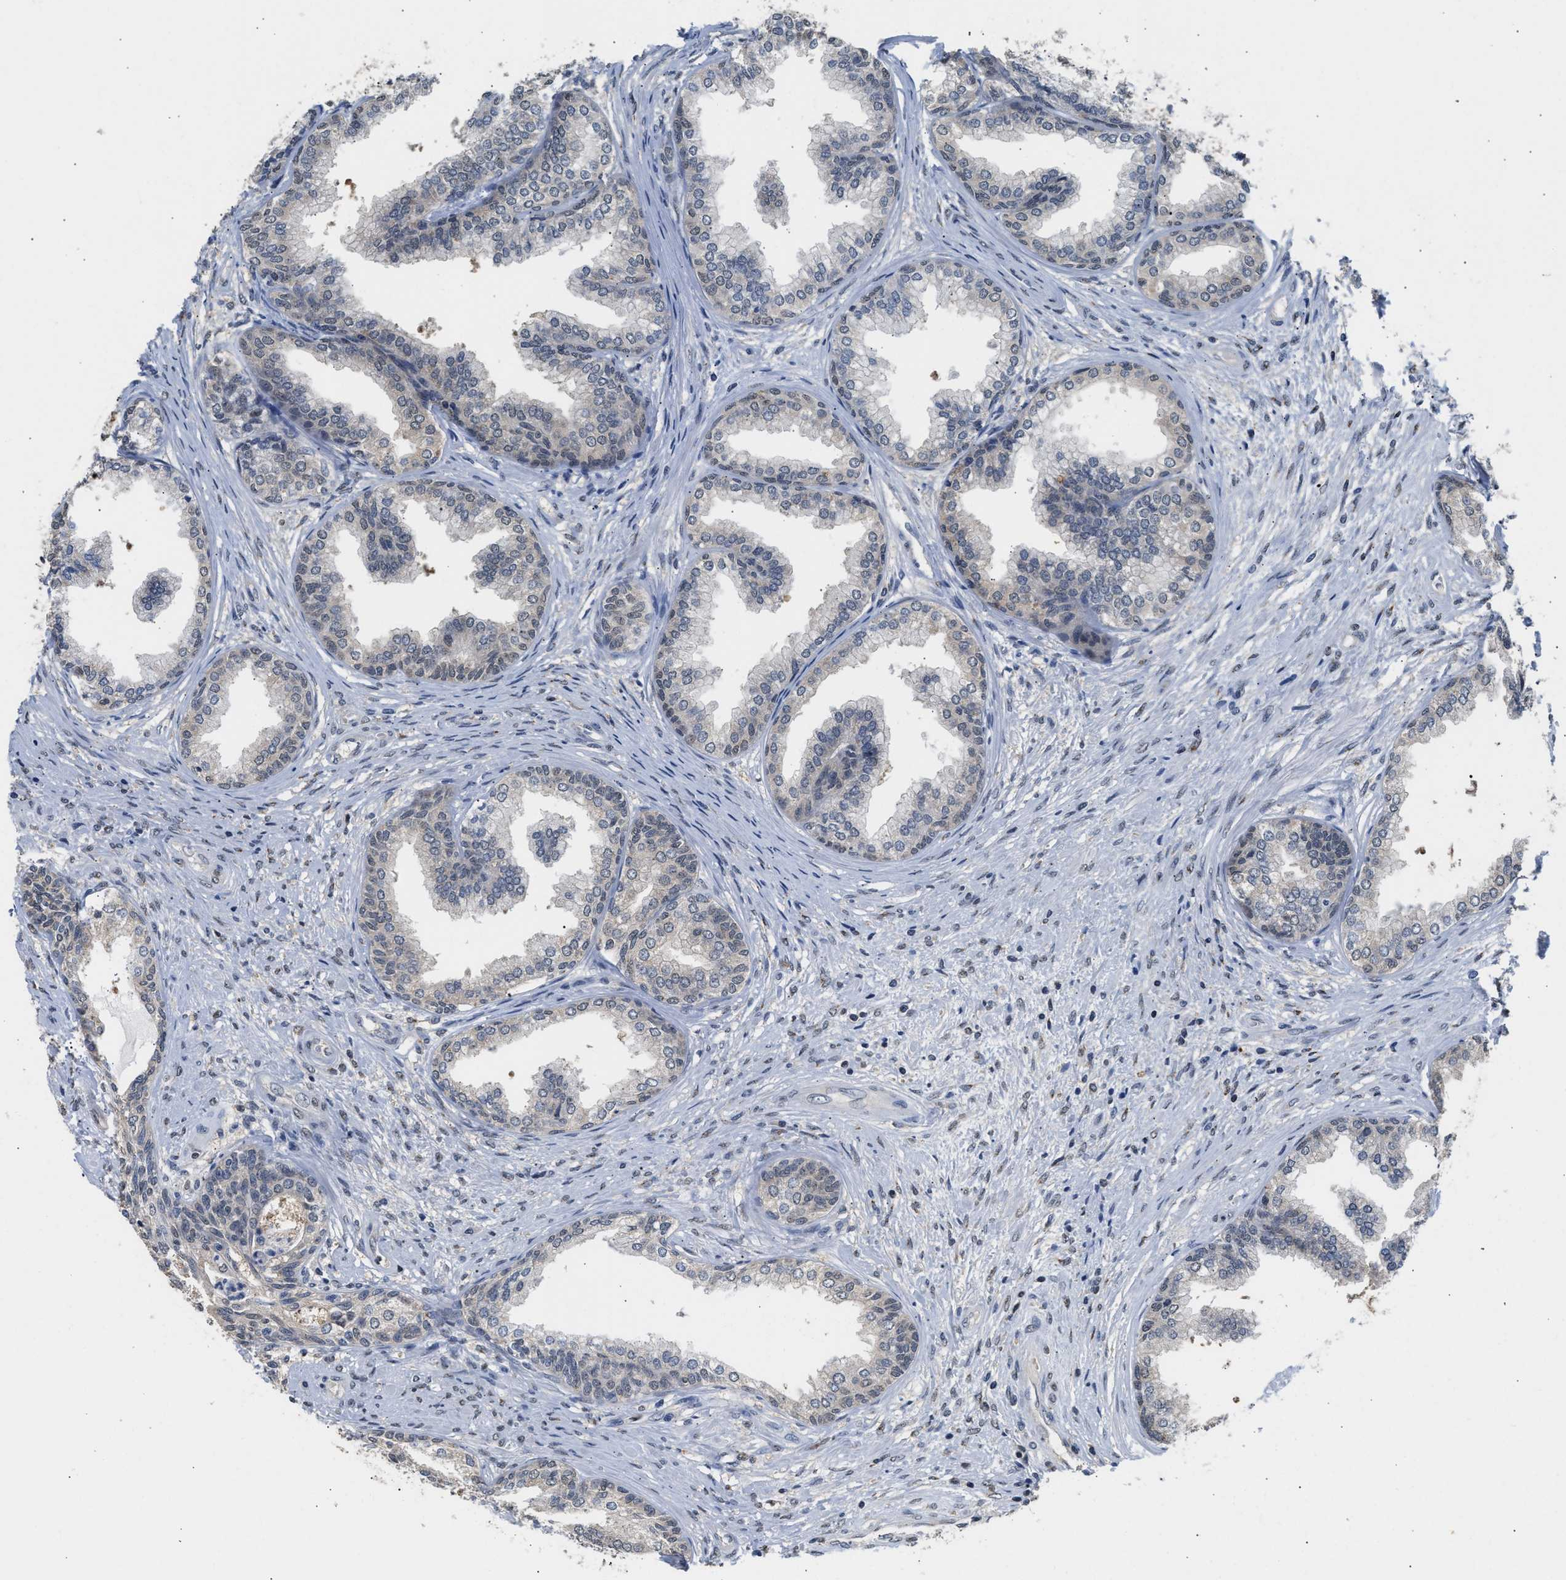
{"staining": {"intensity": "weak", "quantity": "<25%", "location": "cytoplasmic/membranous"}, "tissue": "prostate", "cell_type": "Glandular cells", "image_type": "normal", "snomed": [{"axis": "morphology", "description": "Normal tissue, NOS"}, {"axis": "topography", "description": "Prostate"}], "caption": "Immunohistochemistry of normal prostate shows no expression in glandular cells. Nuclei are stained in blue.", "gene": "PPM1L", "patient": {"sex": "male", "age": 76}}